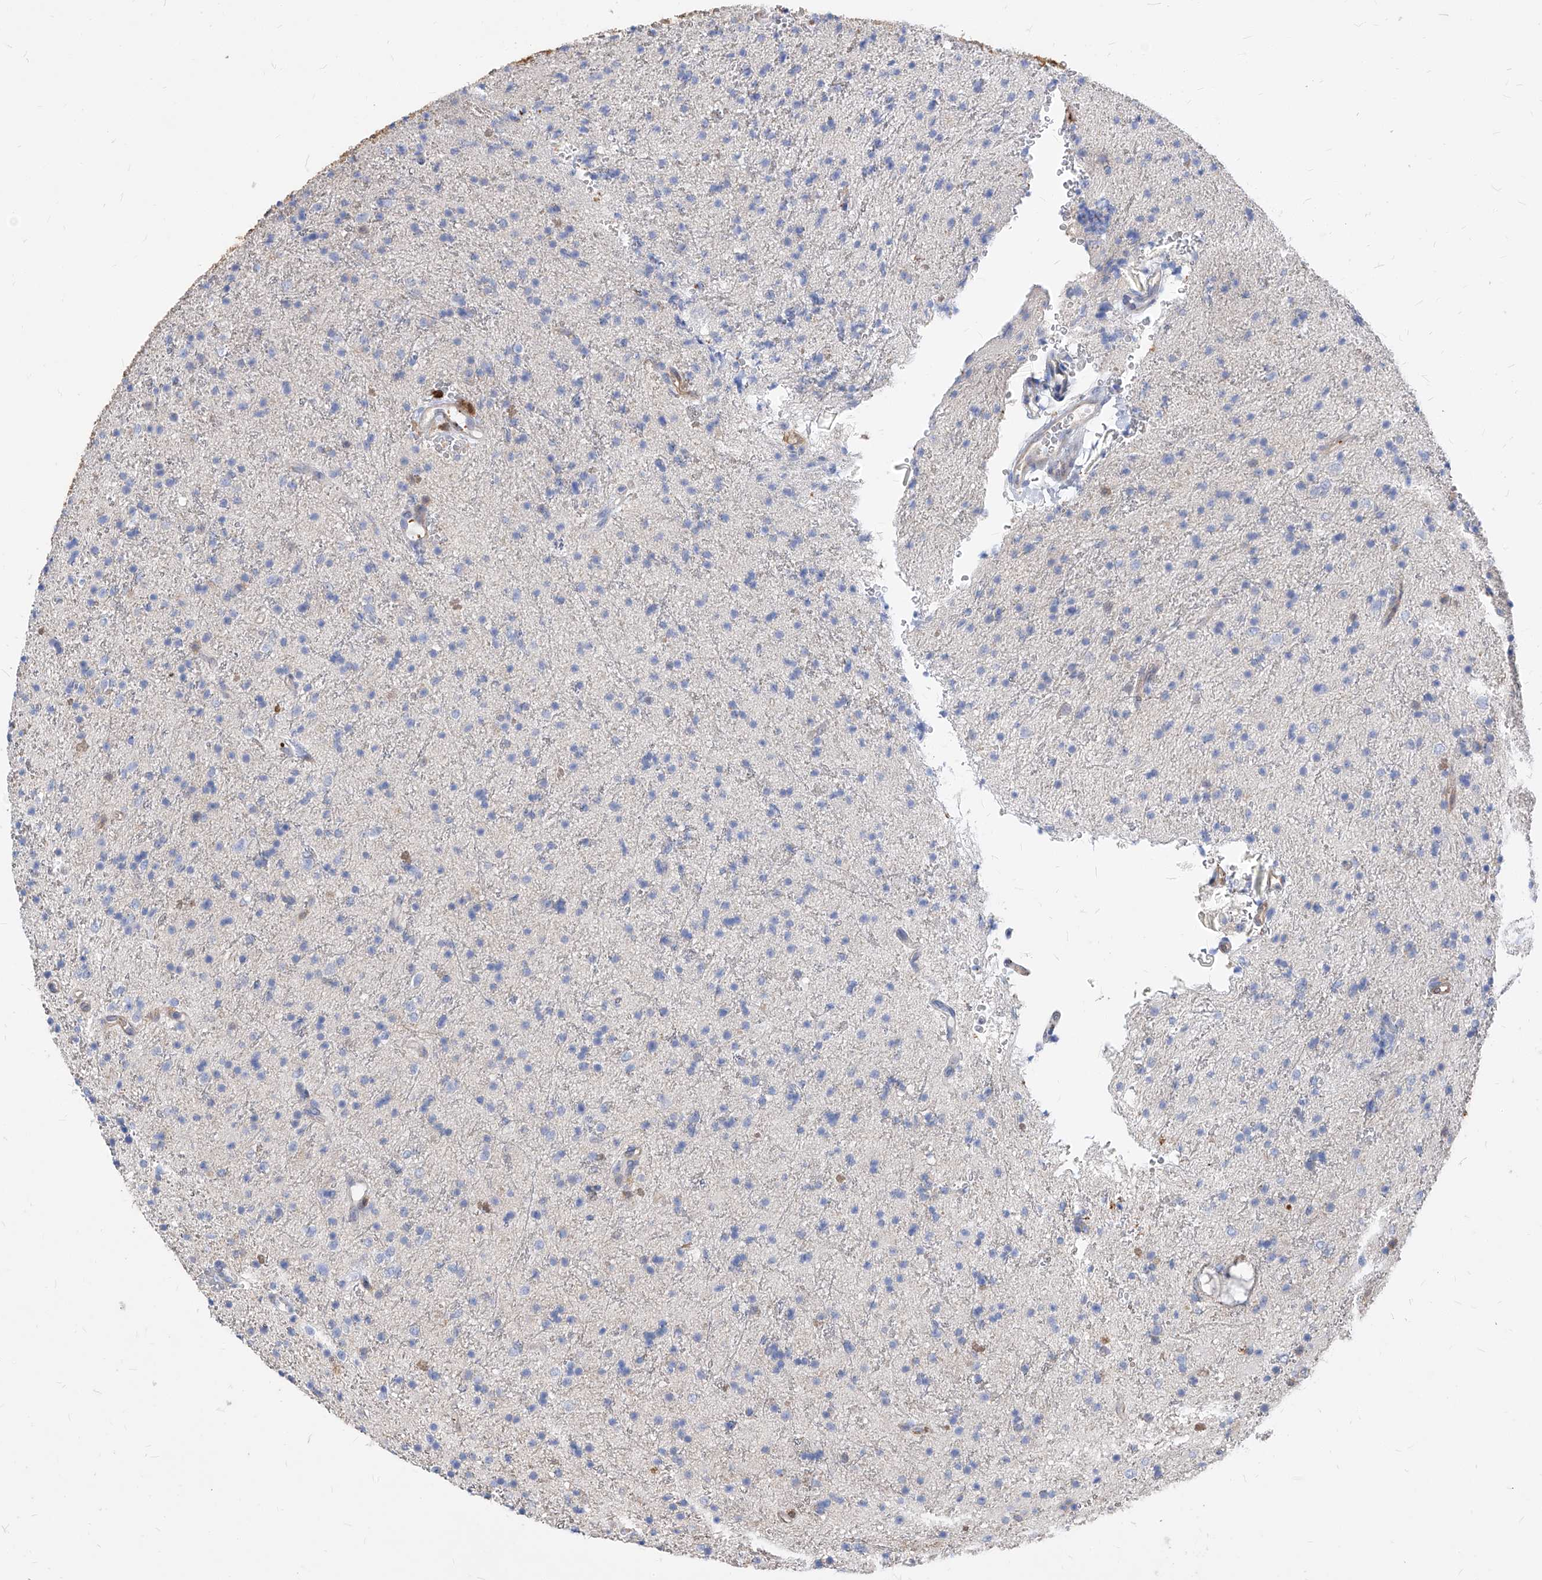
{"staining": {"intensity": "negative", "quantity": "none", "location": "none"}, "tissue": "glioma", "cell_type": "Tumor cells", "image_type": "cancer", "snomed": [{"axis": "morphology", "description": "Glioma, malignant, High grade"}, {"axis": "topography", "description": "Brain"}], "caption": "Immunohistochemistry (IHC) image of human glioma stained for a protein (brown), which displays no staining in tumor cells.", "gene": "ABRACL", "patient": {"sex": "male", "age": 34}}